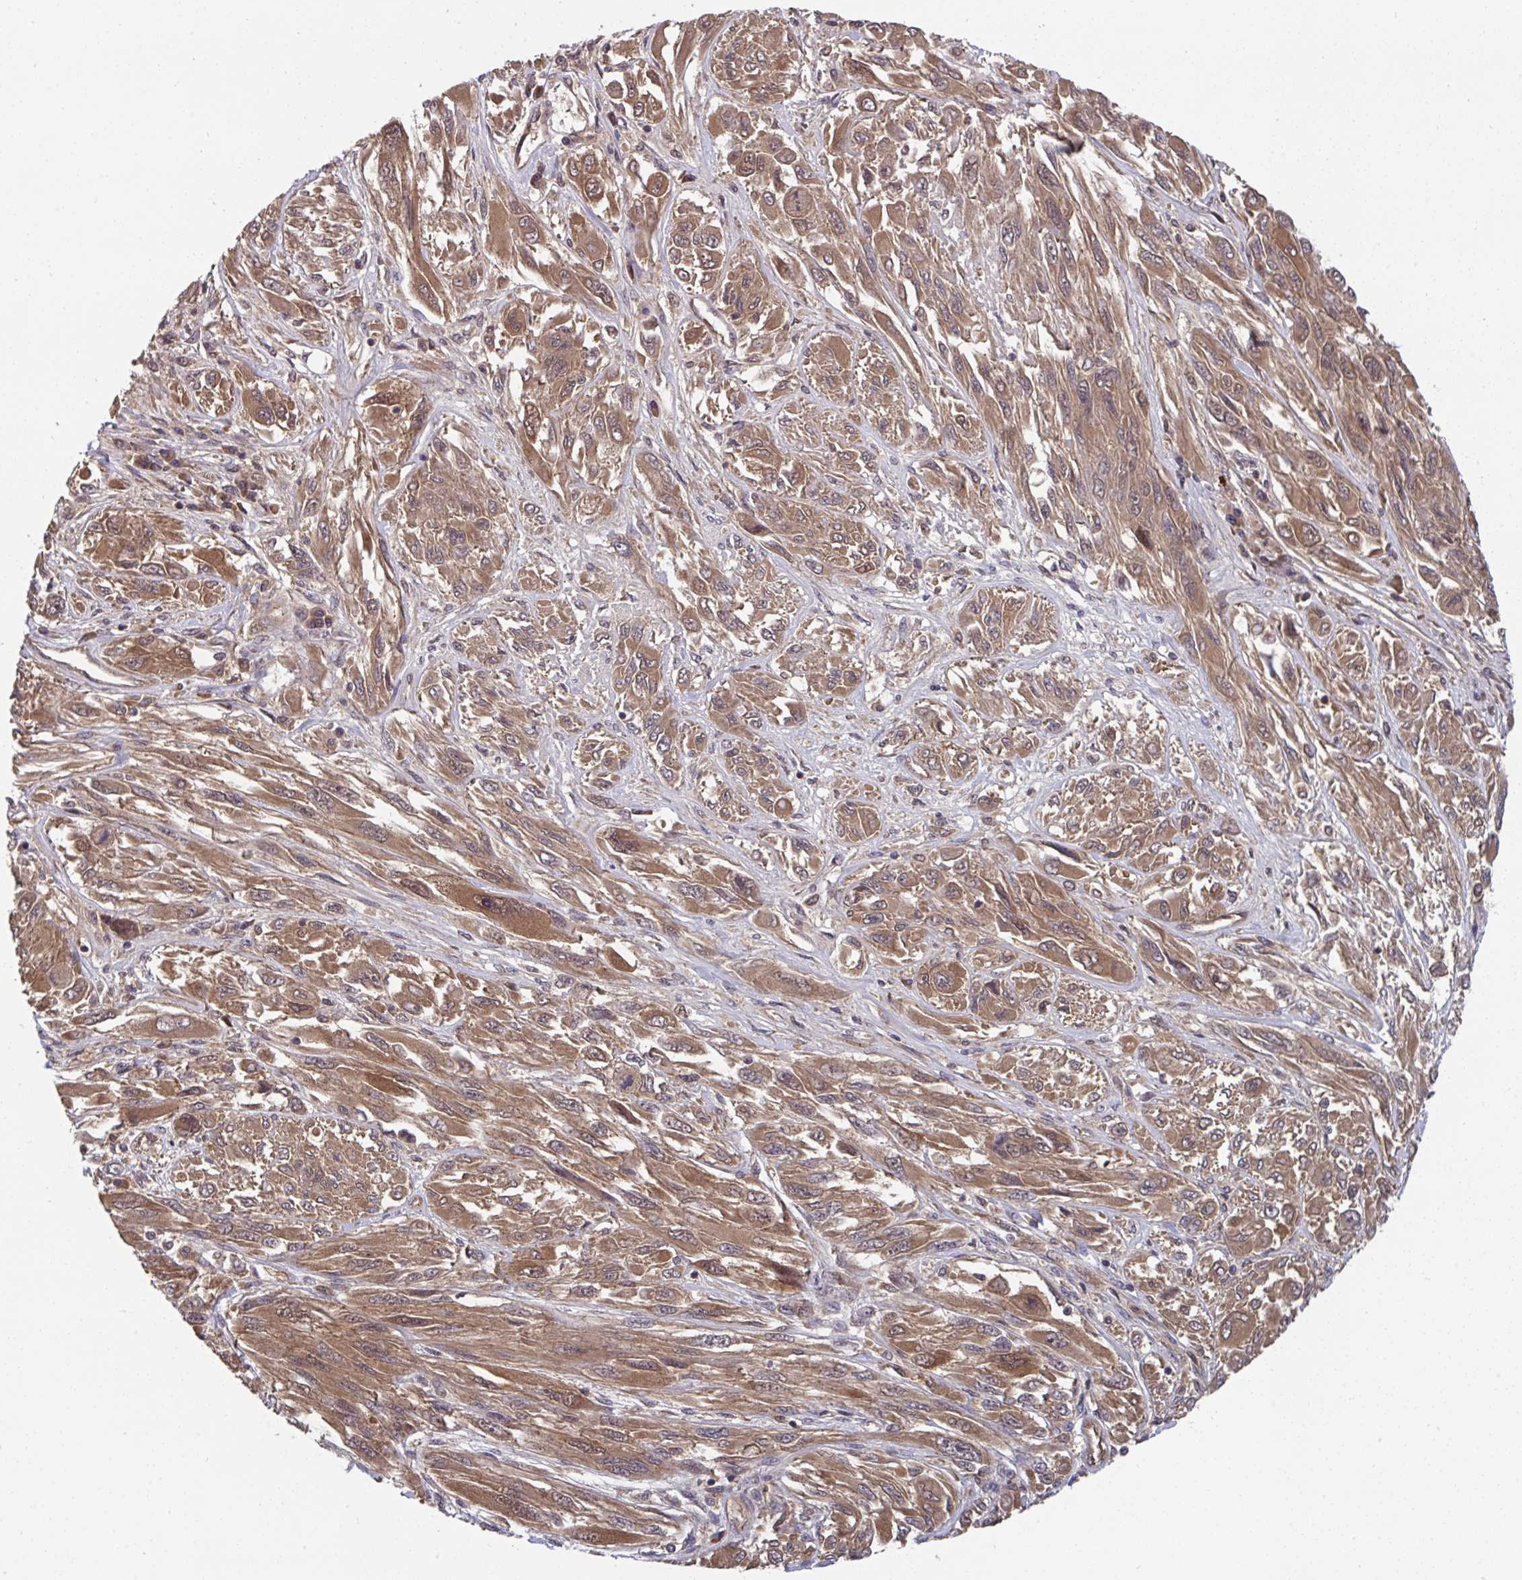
{"staining": {"intensity": "moderate", "quantity": ">75%", "location": "cytoplasmic/membranous,nuclear"}, "tissue": "melanoma", "cell_type": "Tumor cells", "image_type": "cancer", "snomed": [{"axis": "morphology", "description": "Malignant melanoma, NOS"}, {"axis": "topography", "description": "Skin"}], "caption": "Immunohistochemistry (IHC) micrograph of melanoma stained for a protein (brown), which exhibits medium levels of moderate cytoplasmic/membranous and nuclear positivity in approximately >75% of tumor cells.", "gene": "TIGAR", "patient": {"sex": "female", "age": 91}}